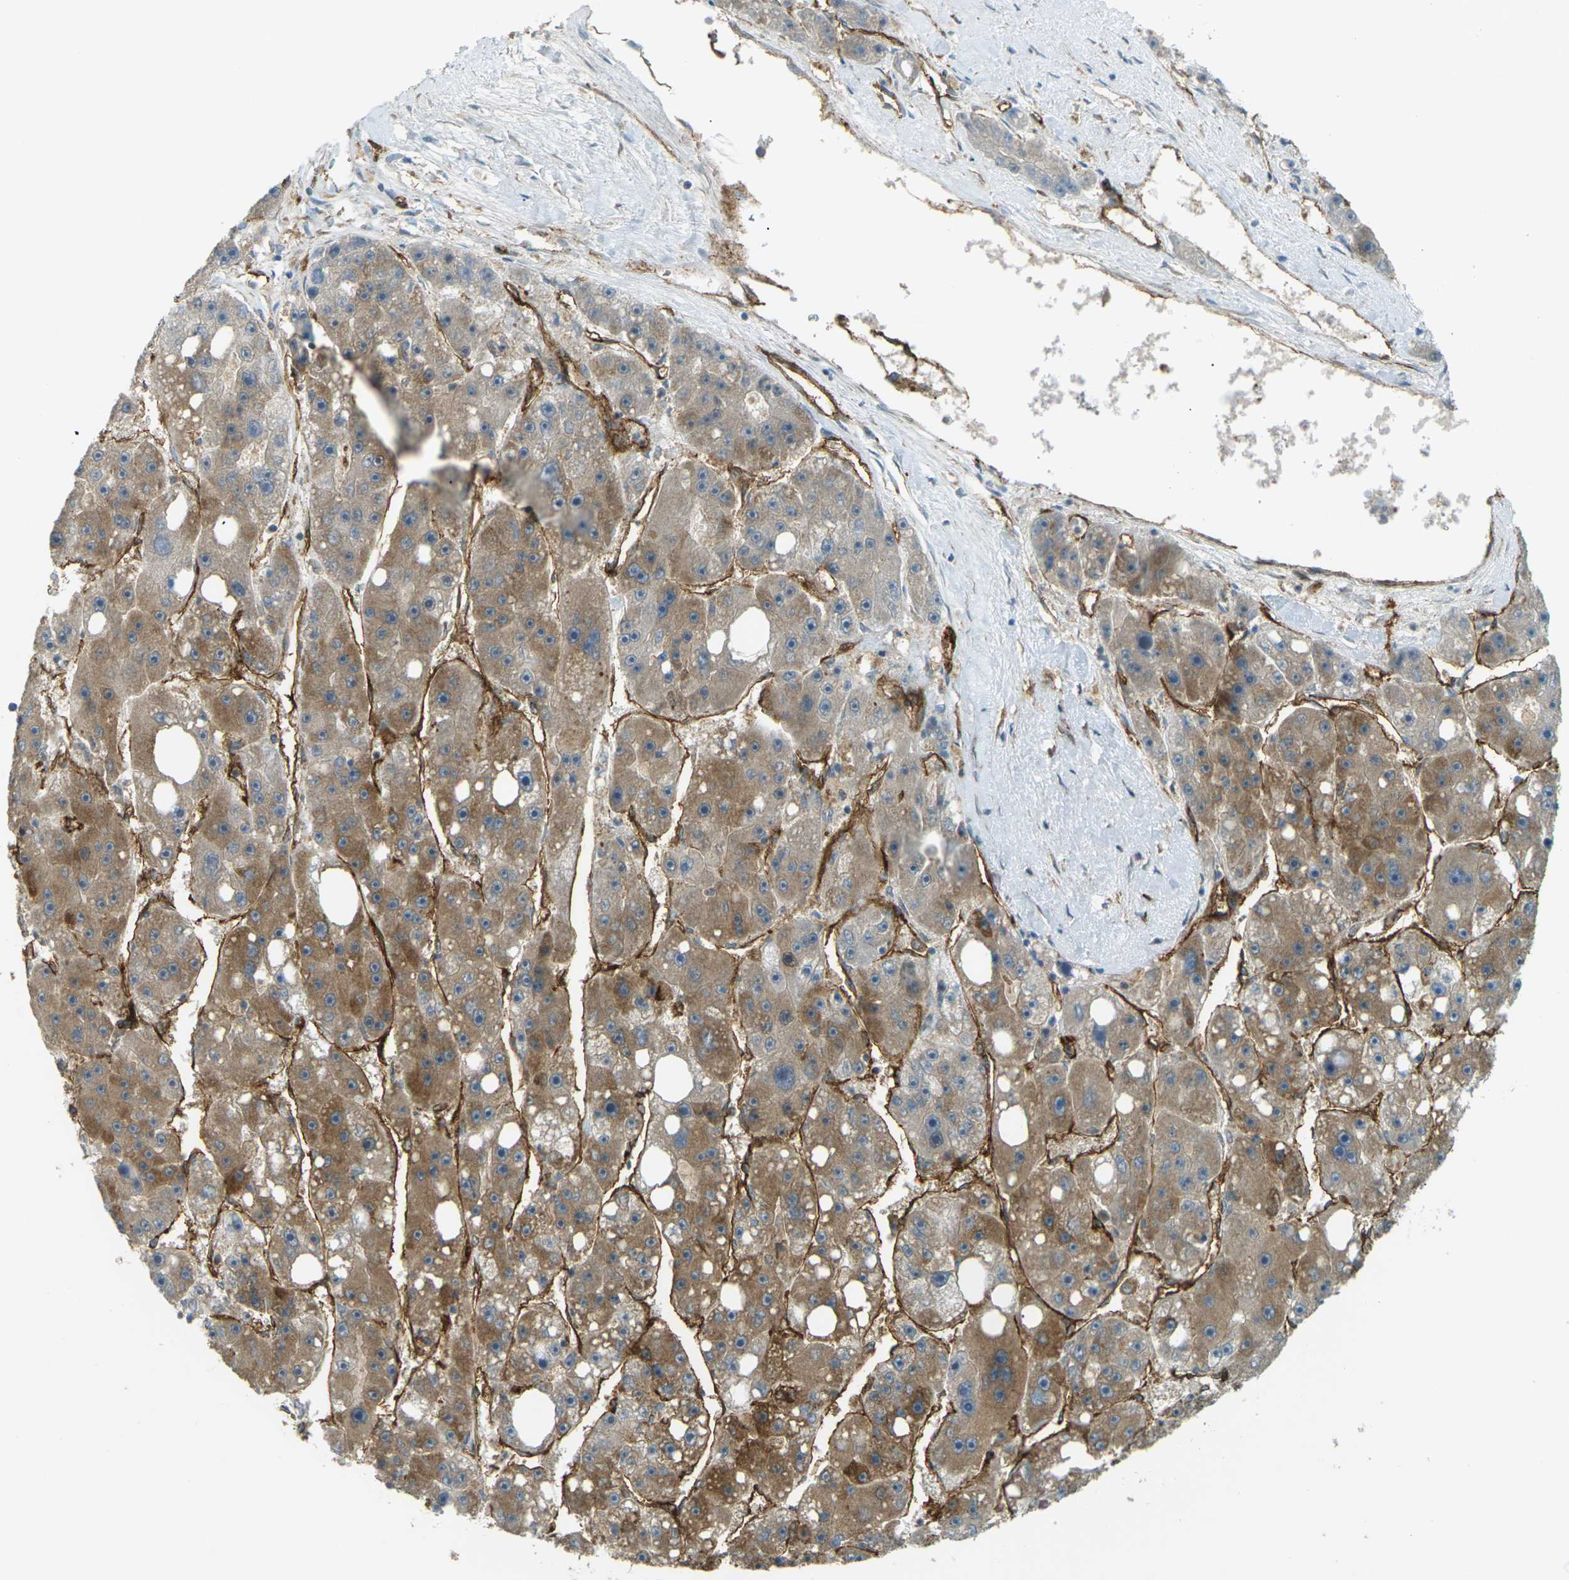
{"staining": {"intensity": "moderate", "quantity": "25%-75%", "location": "cytoplasmic/membranous"}, "tissue": "liver cancer", "cell_type": "Tumor cells", "image_type": "cancer", "snomed": [{"axis": "morphology", "description": "Carcinoma, Hepatocellular, NOS"}, {"axis": "topography", "description": "Liver"}], "caption": "A photomicrograph showing moderate cytoplasmic/membranous expression in approximately 25%-75% of tumor cells in liver cancer, as visualized by brown immunohistochemical staining.", "gene": "S1PR1", "patient": {"sex": "female", "age": 61}}